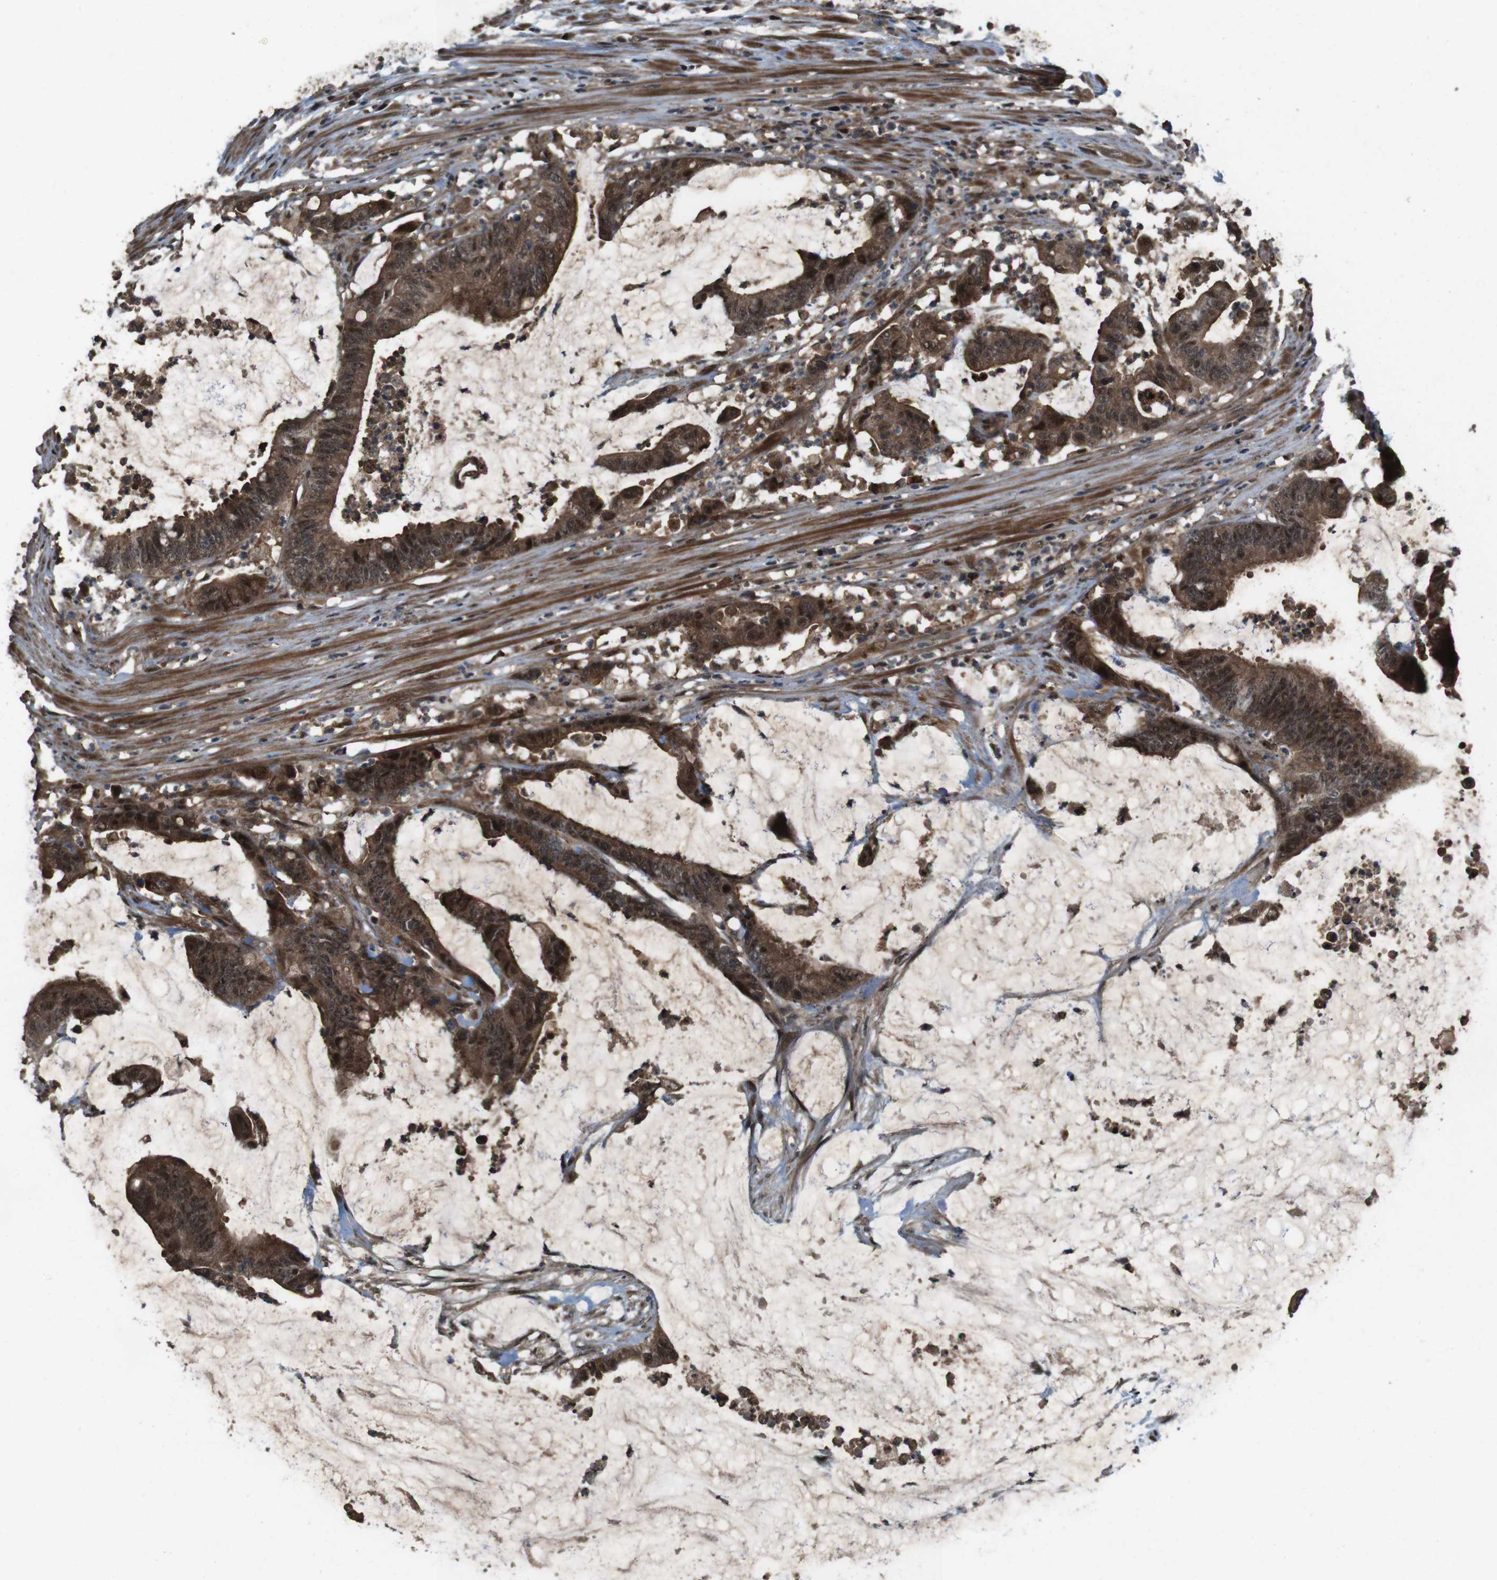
{"staining": {"intensity": "strong", "quantity": ">75%", "location": "cytoplasmic/membranous,nuclear"}, "tissue": "colorectal cancer", "cell_type": "Tumor cells", "image_type": "cancer", "snomed": [{"axis": "morphology", "description": "Adenocarcinoma, NOS"}, {"axis": "topography", "description": "Rectum"}], "caption": "An image of colorectal cancer stained for a protein shows strong cytoplasmic/membranous and nuclear brown staining in tumor cells.", "gene": "CDC34", "patient": {"sex": "female", "age": 66}}